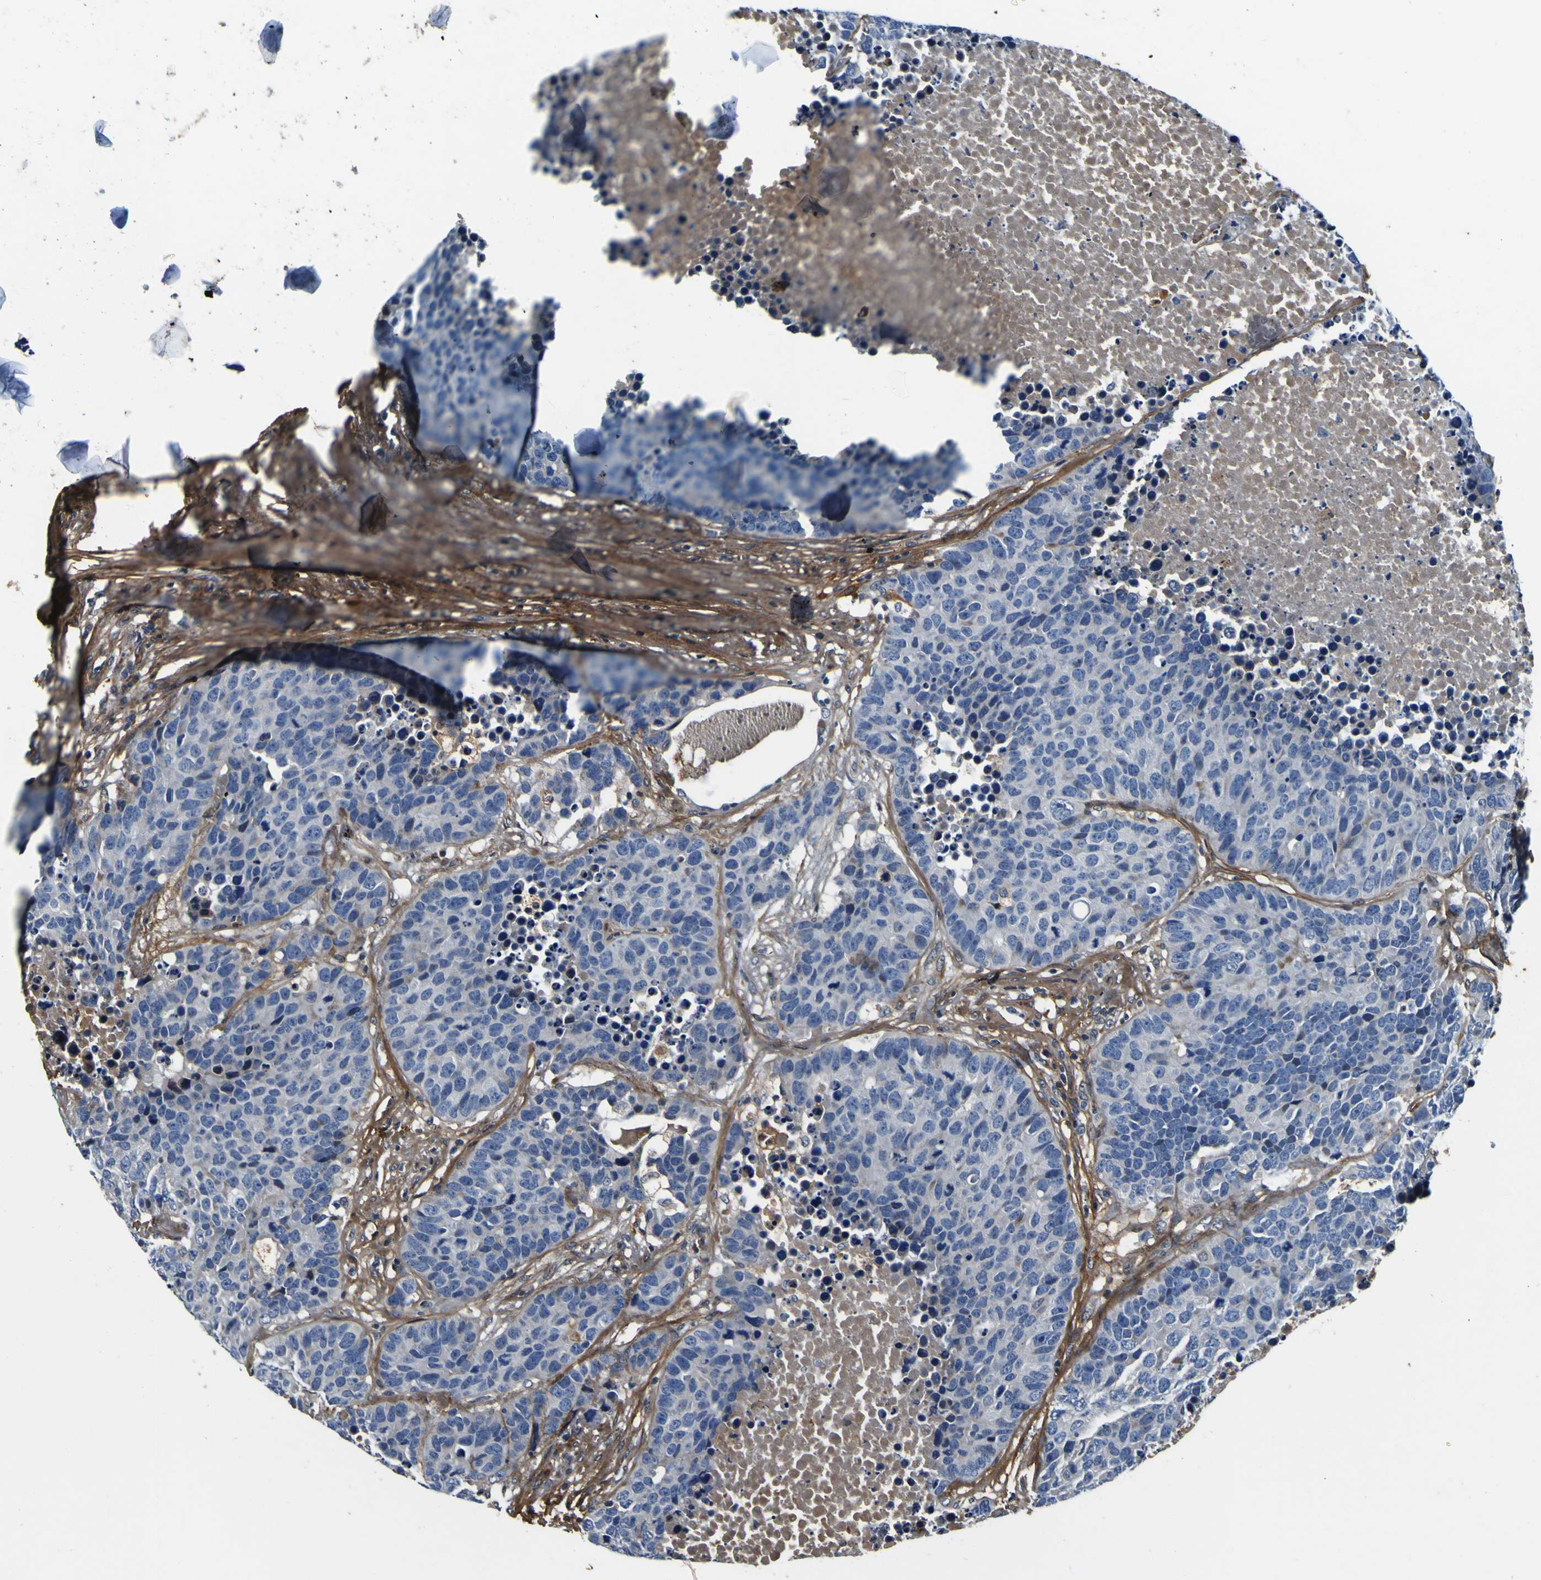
{"staining": {"intensity": "negative", "quantity": "none", "location": "none"}, "tissue": "carcinoid", "cell_type": "Tumor cells", "image_type": "cancer", "snomed": [{"axis": "morphology", "description": "Carcinoid, malignant, NOS"}, {"axis": "topography", "description": "Lung"}], "caption": "Immunohistochemistry of carcinoid displays no expression in tumor cells.", "gene": "POSTN", "patient": {"sex": "male", "age": 60}}